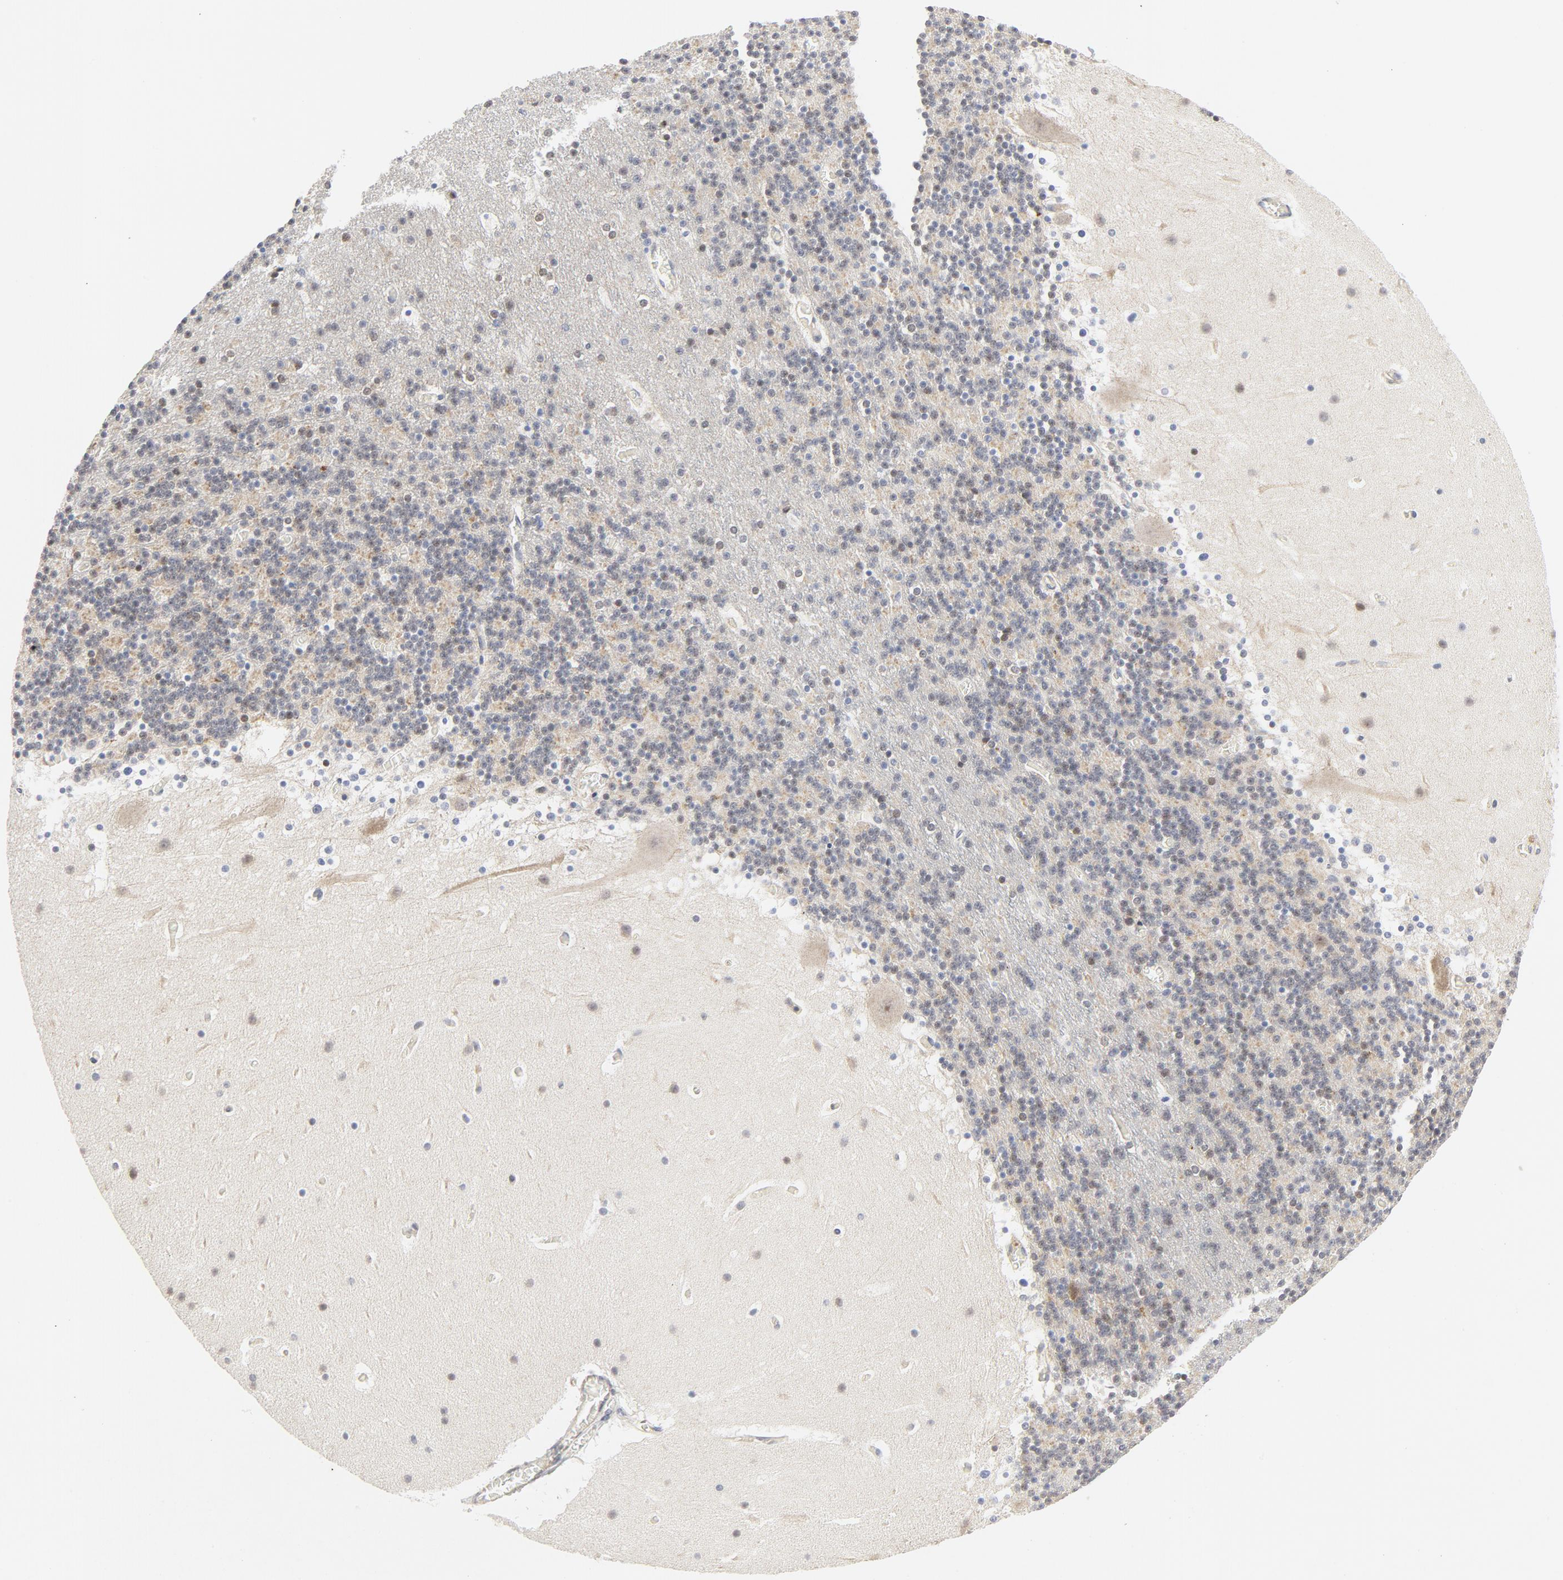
{"staining": {"intensity": "weak", "quantity": ">75%", "location": "cytoplasmic/membranous"}, "tissue": "cerebellum", "cell_type": "Cells in granular layer", "image_type": "normal", "snomed": [{"axis": "morphology", "description": "Normal tissue, NOS"}, {"axis": "topography", "description": "Cerebellum"}], "caption": "Brown immunohistochemical staining in unremarkable human cerebellum reveals weak cytoplasmic/membranous expression in about >75% of cells in granular layer.", "gene": "MAP2K7", "patient": {"sex": "male", "age": 45}}